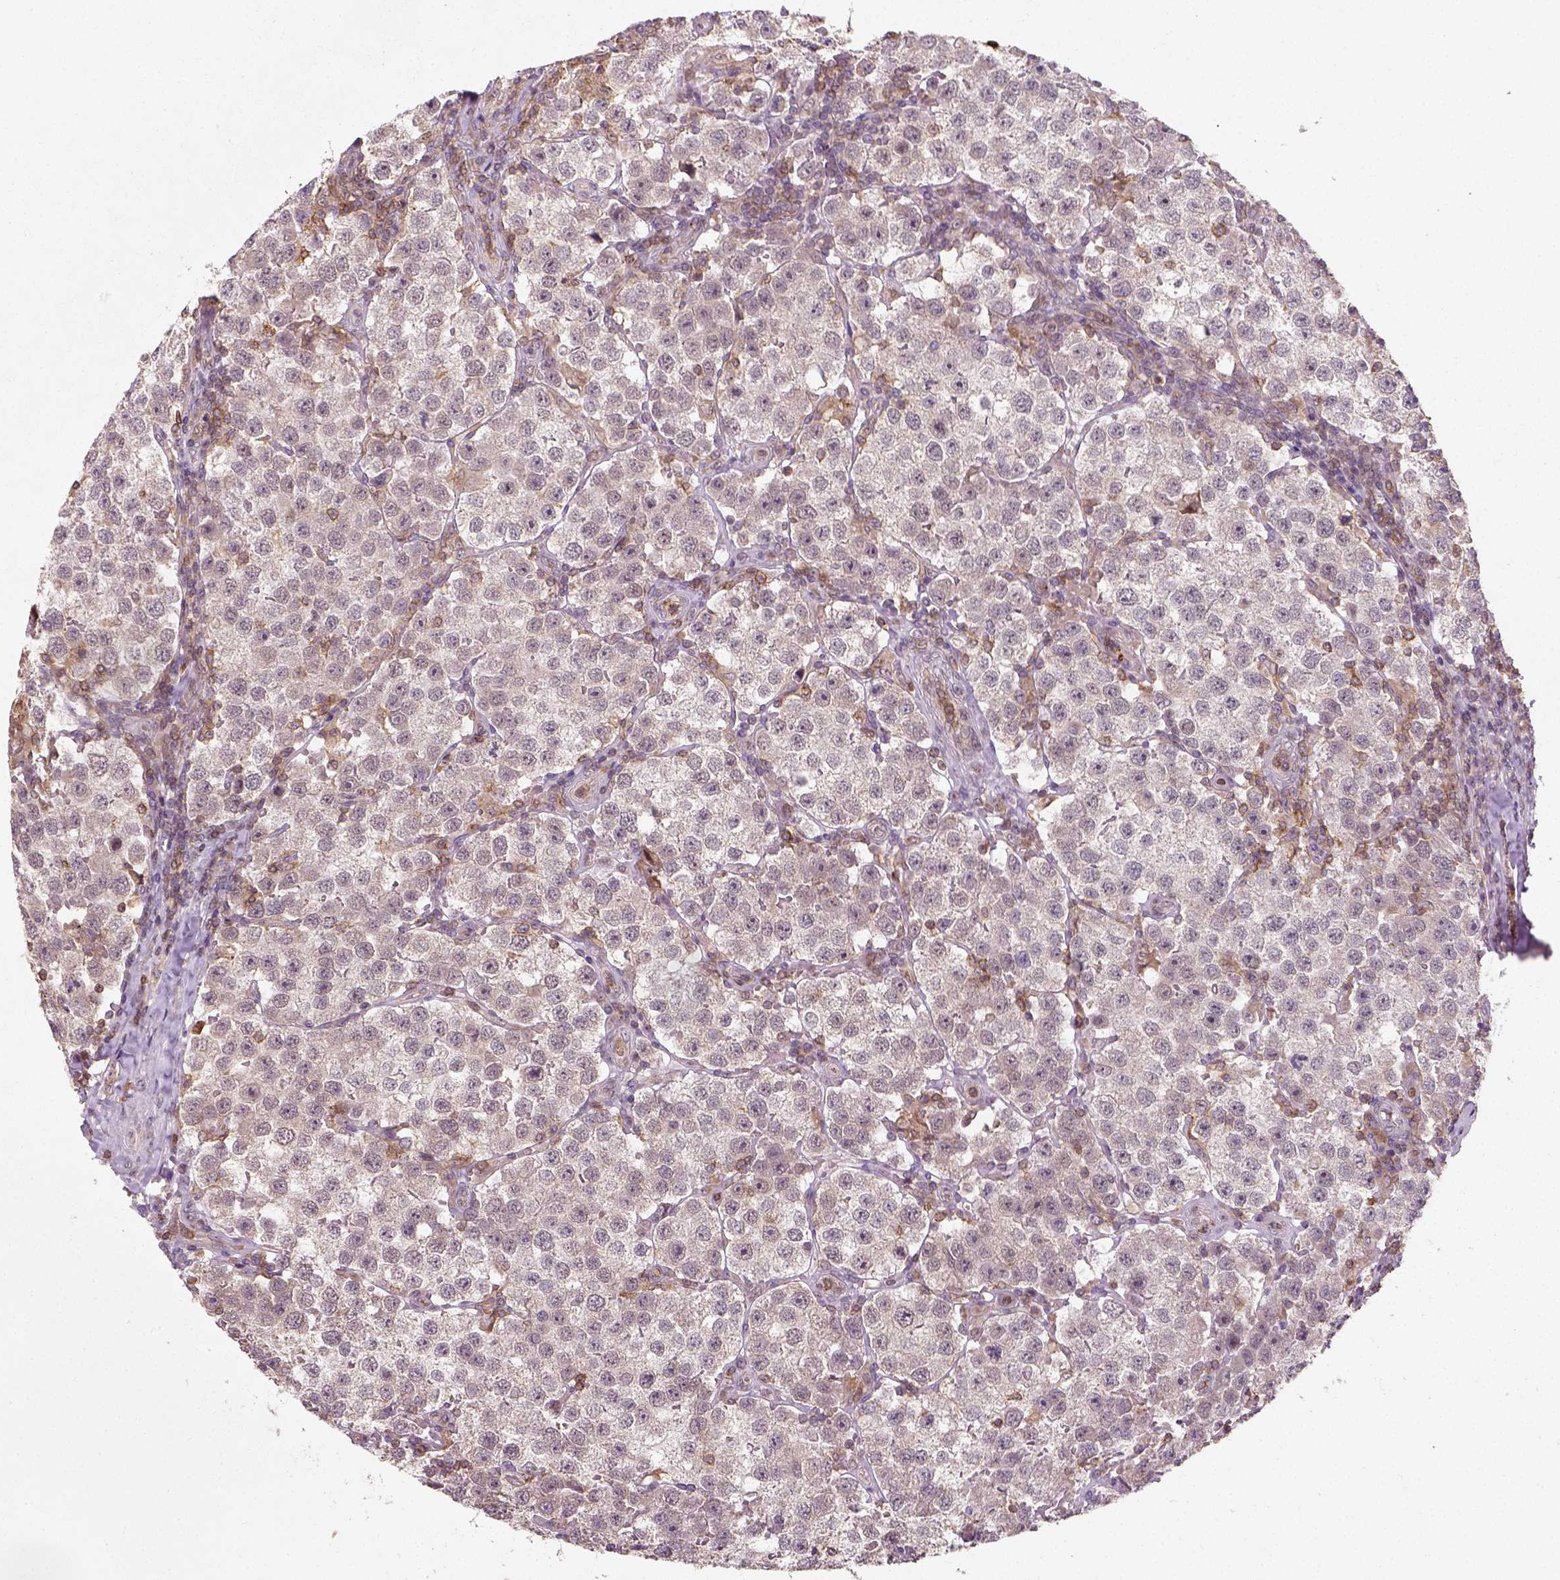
{"staining": {"intensity": "negative", "quantity": "none", "location": "none"}, "tissue": "testis cancer", "cell_type": "Tumor cells", "image_type": "cancer", "snomed": [{"axis": "morphology", "description": "Seminoma, NOS"}, {"axis": "topography", "description": "Testis"}], "caption": "High power microscopy photomicrograph of an immunohistochemistry photomicrograph of testis cancer (seminoma), revealing no significant staining in tumor cells. The staining is performed using DAB (3,3'-diaminobenzidine) brown chromogen with nuclei counter-stained in using hematoxylin.", "gene": "CAMKK1", "patient": {"sex": "male", "age": 37}}